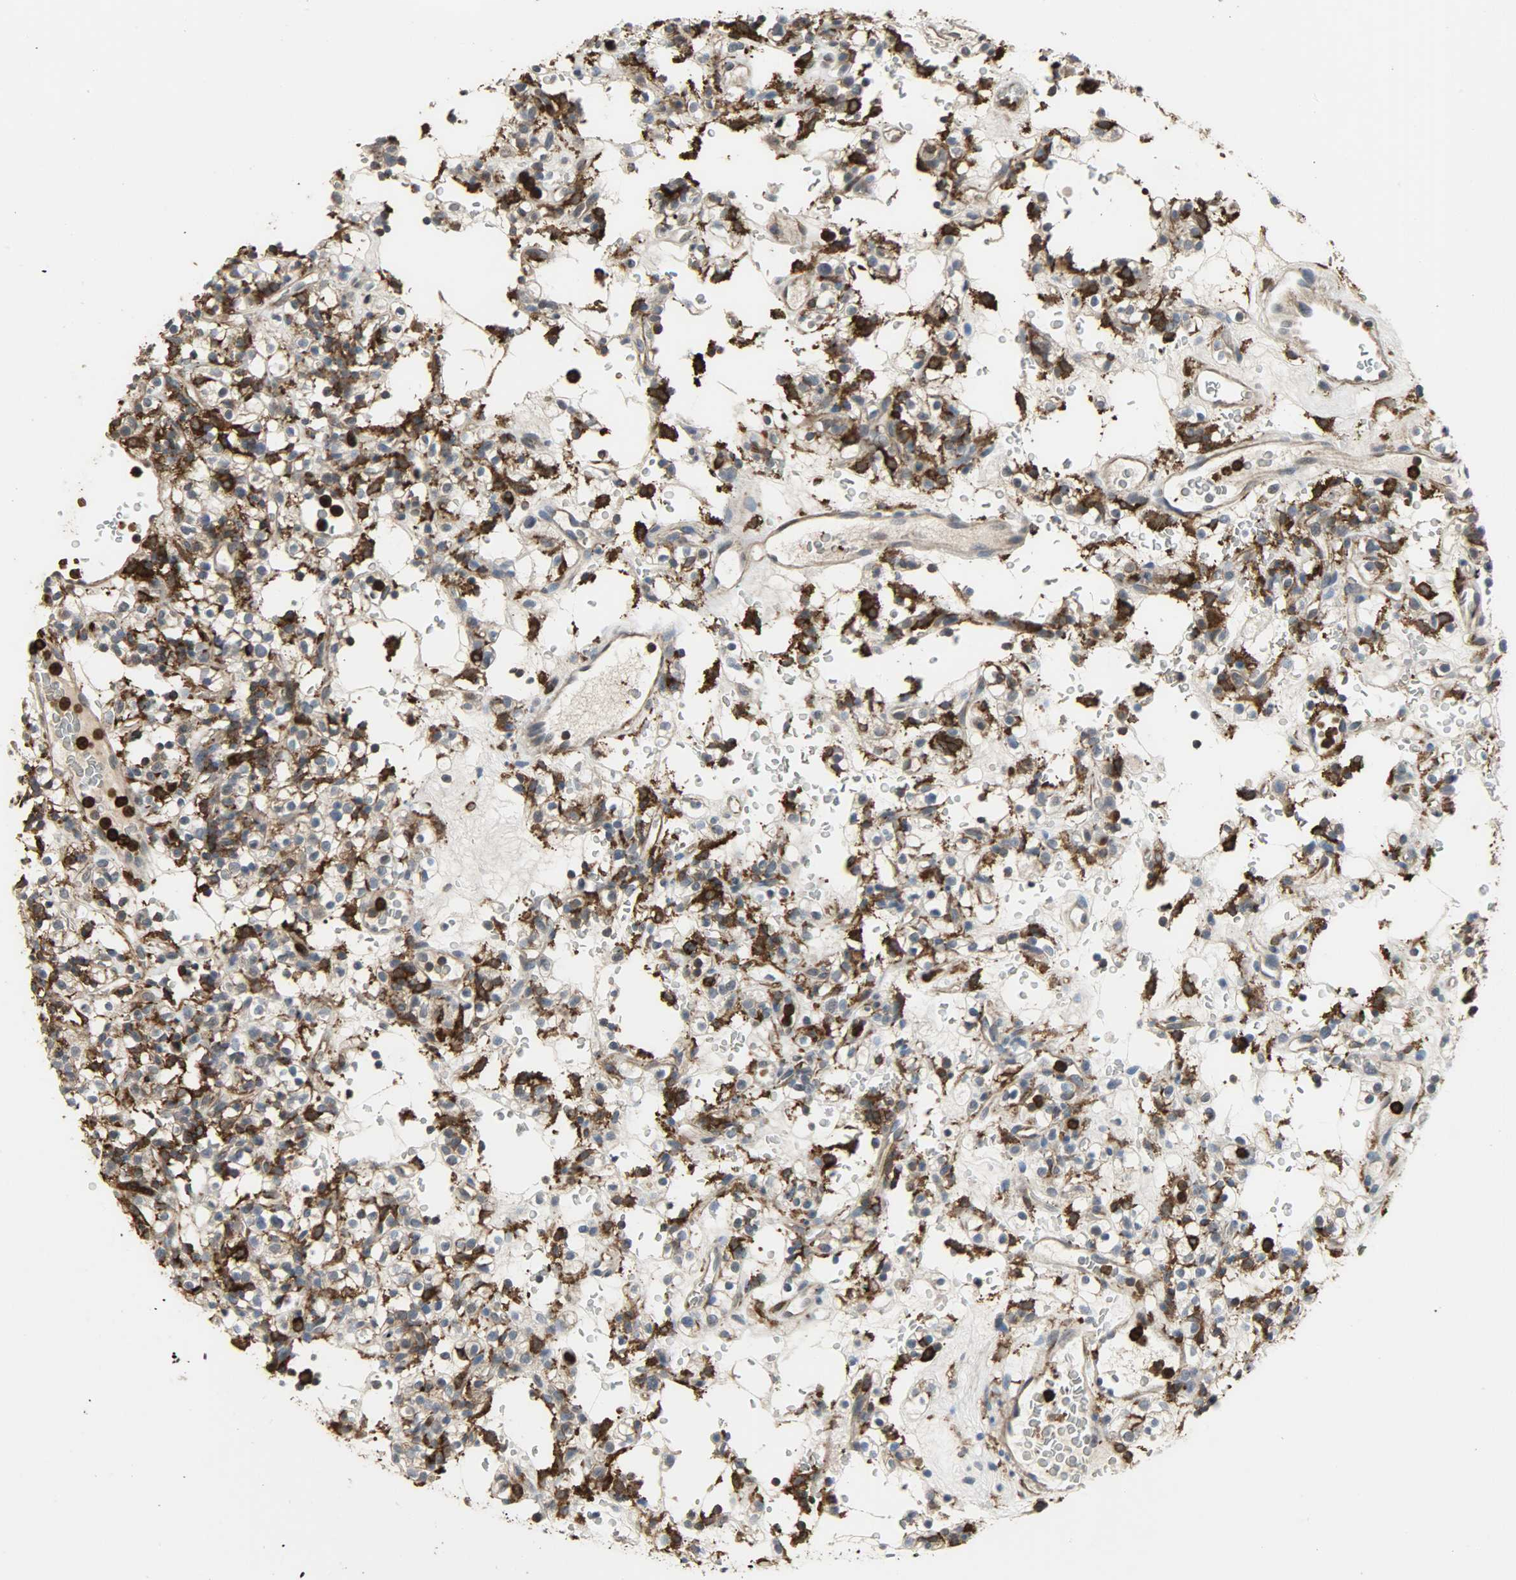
{"staining": {"intensity": "negative", "quantity": "none", "location": "none"}, "tissue": "renal cancer", "cell_type": "Tumor cells", "image_type": "cancer", "snomed": [{"axis": "morphology", "description": "Normal tissue, NOS"}, {"axis": "morphology", "description": "Adenocarcinoma, NOS"}, {"axis": "topography", "description": "Kidney"}], "caption": "Immunohistochemistry of adenocarcinoma (renal) exhibits no expression in tumor cells. (DAB IHC visualized using brightfield microscopy, high magnification).", "gene": "SKAP2", "patient": {"sex": "female", "age": 72}}